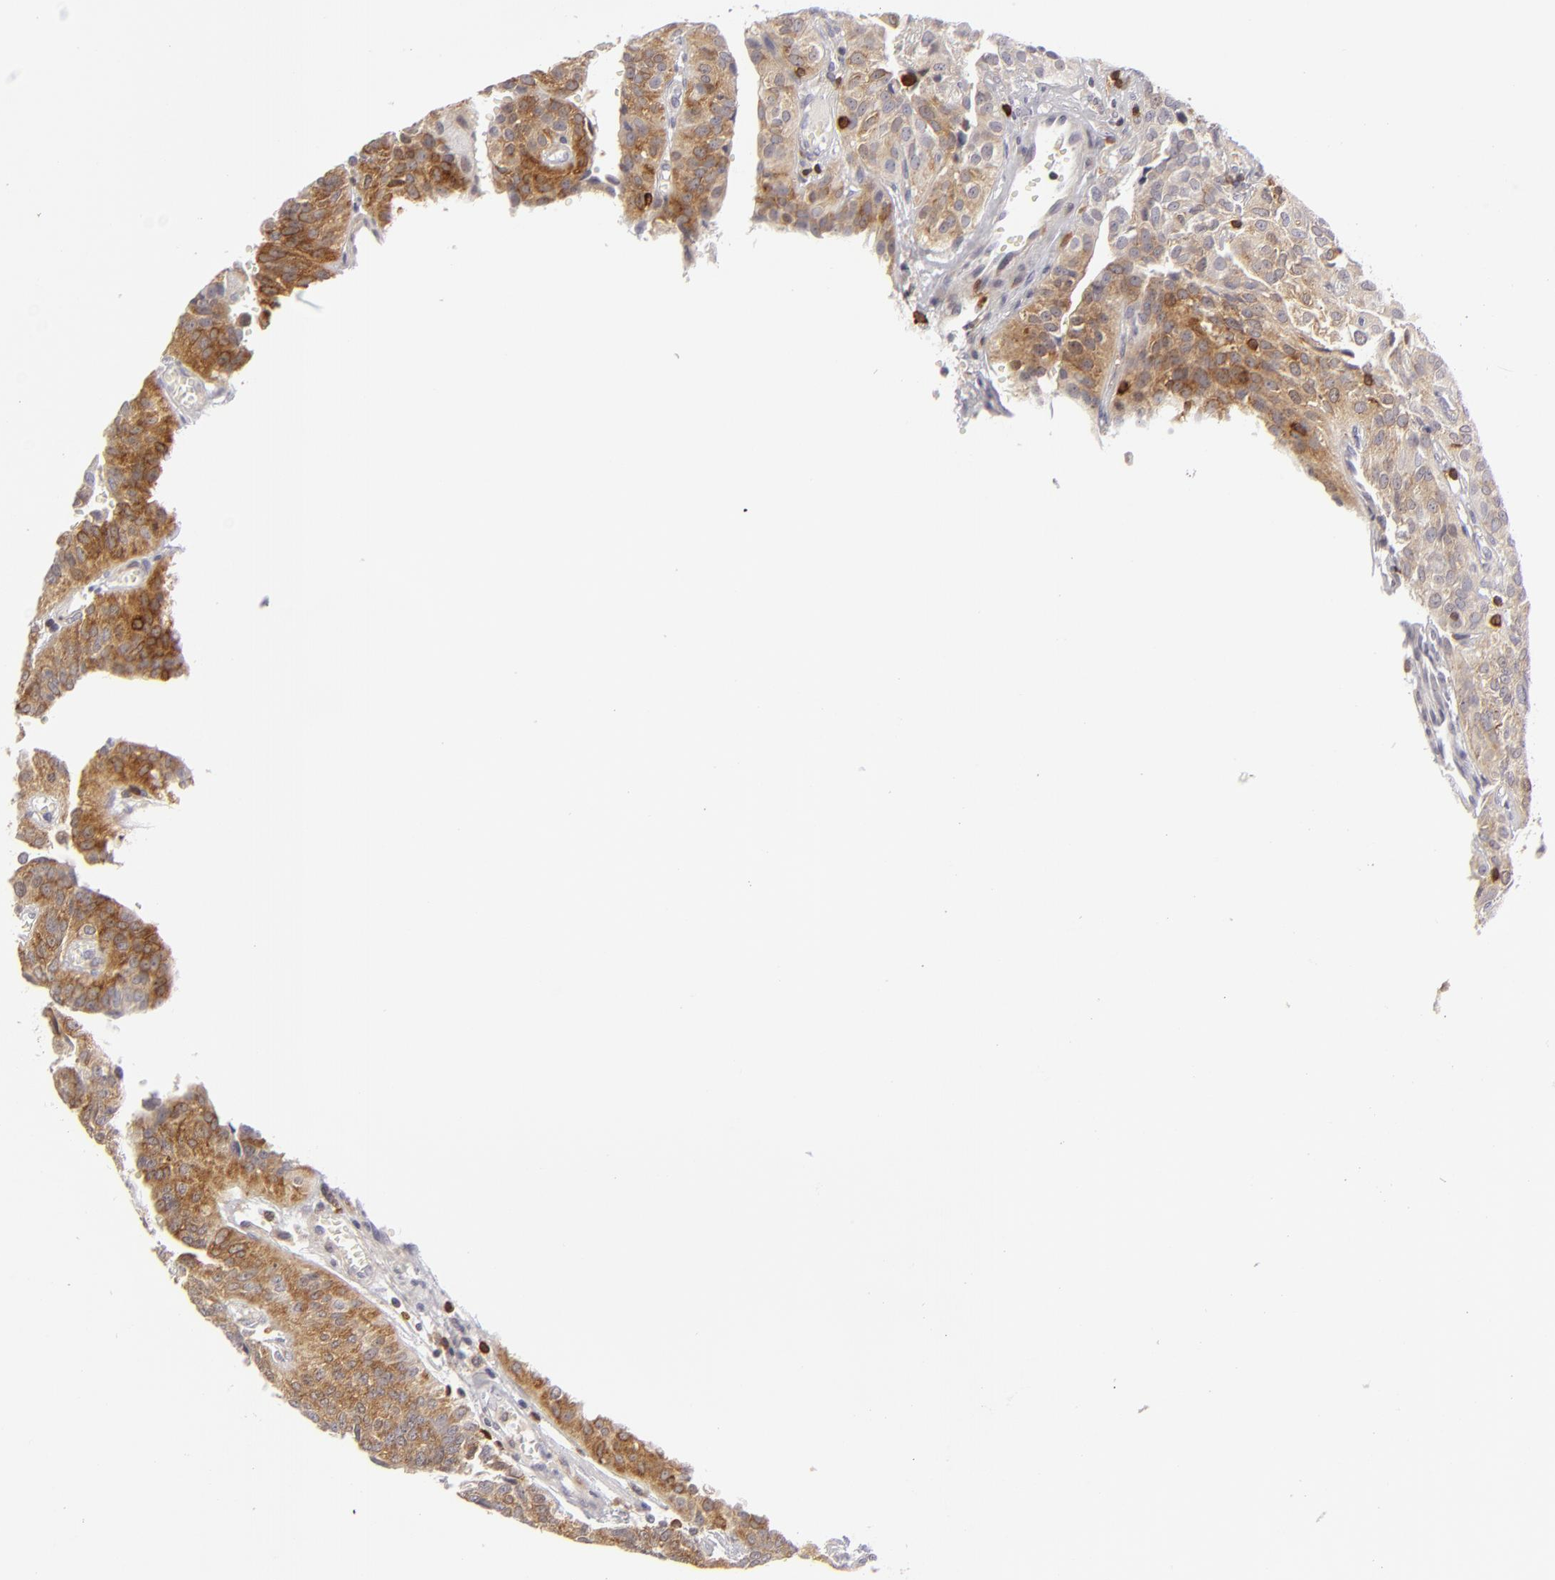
{"staining": {"intensity": "moderate", "quantity": ">75%", "location": "cytoplasmic/membranous"}, "tissue": "urothelial cancer", "cell_type": "Tumor cells", "image_type": "cancer", "snomed": [{"axis": "morphology", "description": "Urothelial carcinoma, High grade"}, {"axis": "topography", "description": "Urinary bladder"}], "caption": "IHC of human high-grade urothelial carcinoma exhibits medium levels of moderate cytoplasmic/membranous positivity in about >75% of tumor cells. The staining was performed using DAB (3,3'-diaminobenzidine) to visualize the protein expression in brown, while the nuclei were stained in blue with hematoxylin (Magnification: 20x).", "gene": "APOBEC3G", "patient": {"sex": "male", "age": 56}}